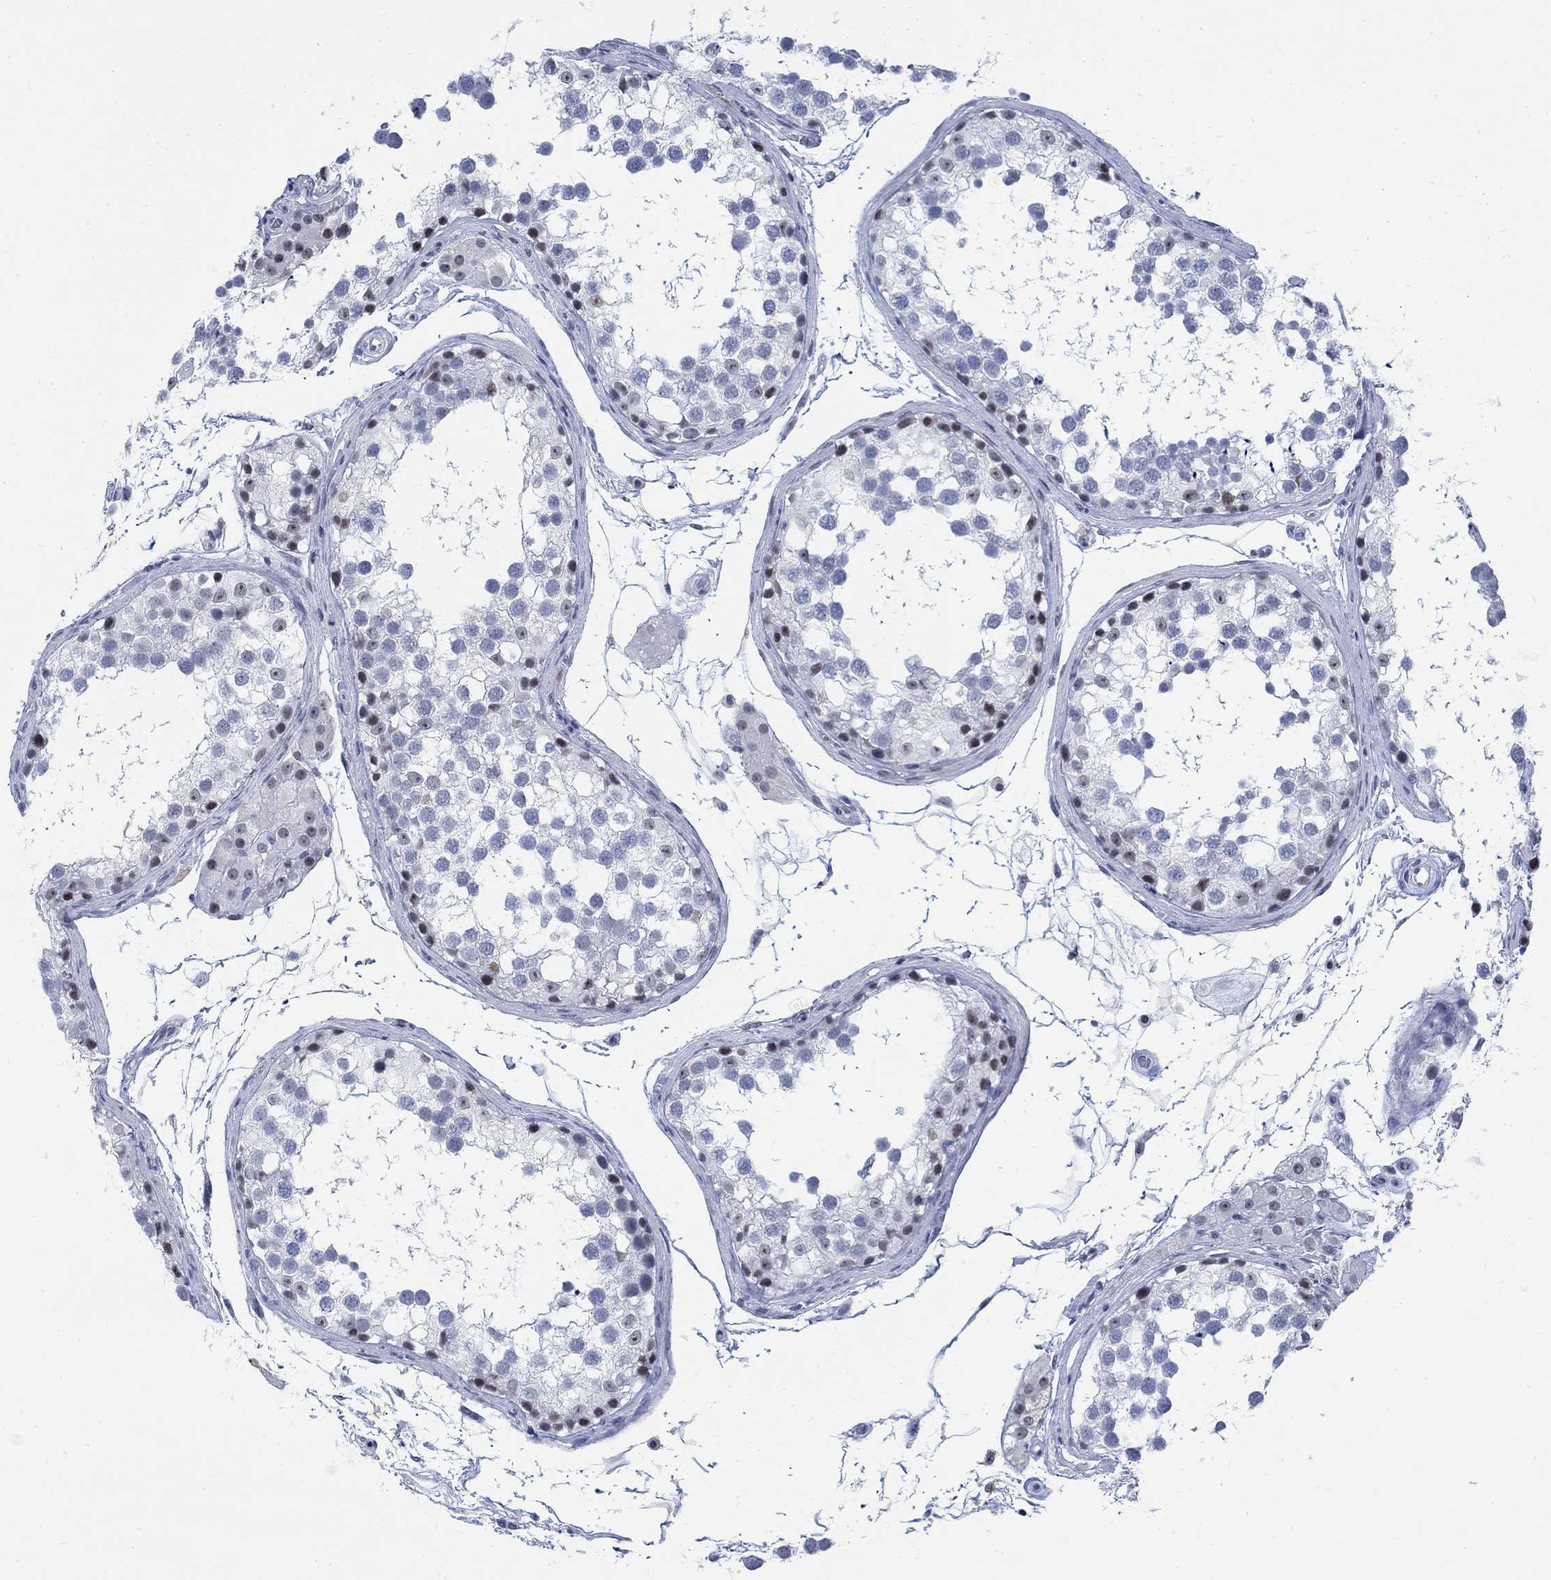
{"staining": {"intensity": "weak", "quantity": "<25%", "location": "nuclear"}, "tissue": "testis", "cell_type": "Cells in seminiferous ducts", "image_type": "normal", "snomed": [{"axis": "morphology", "description": "Normal tissue, NOS"}, {"axis": "morphology", "description": "Seminoma, NOS"}, {"axis": "topography", "description": "Testis"}], "caption": "Immunohistochemistry (IHC) of normal testis exhibits no expression in cells in seminiferous ducts.", "gene": "DLK1", "patient": {"sex": "male", "age": 65}}